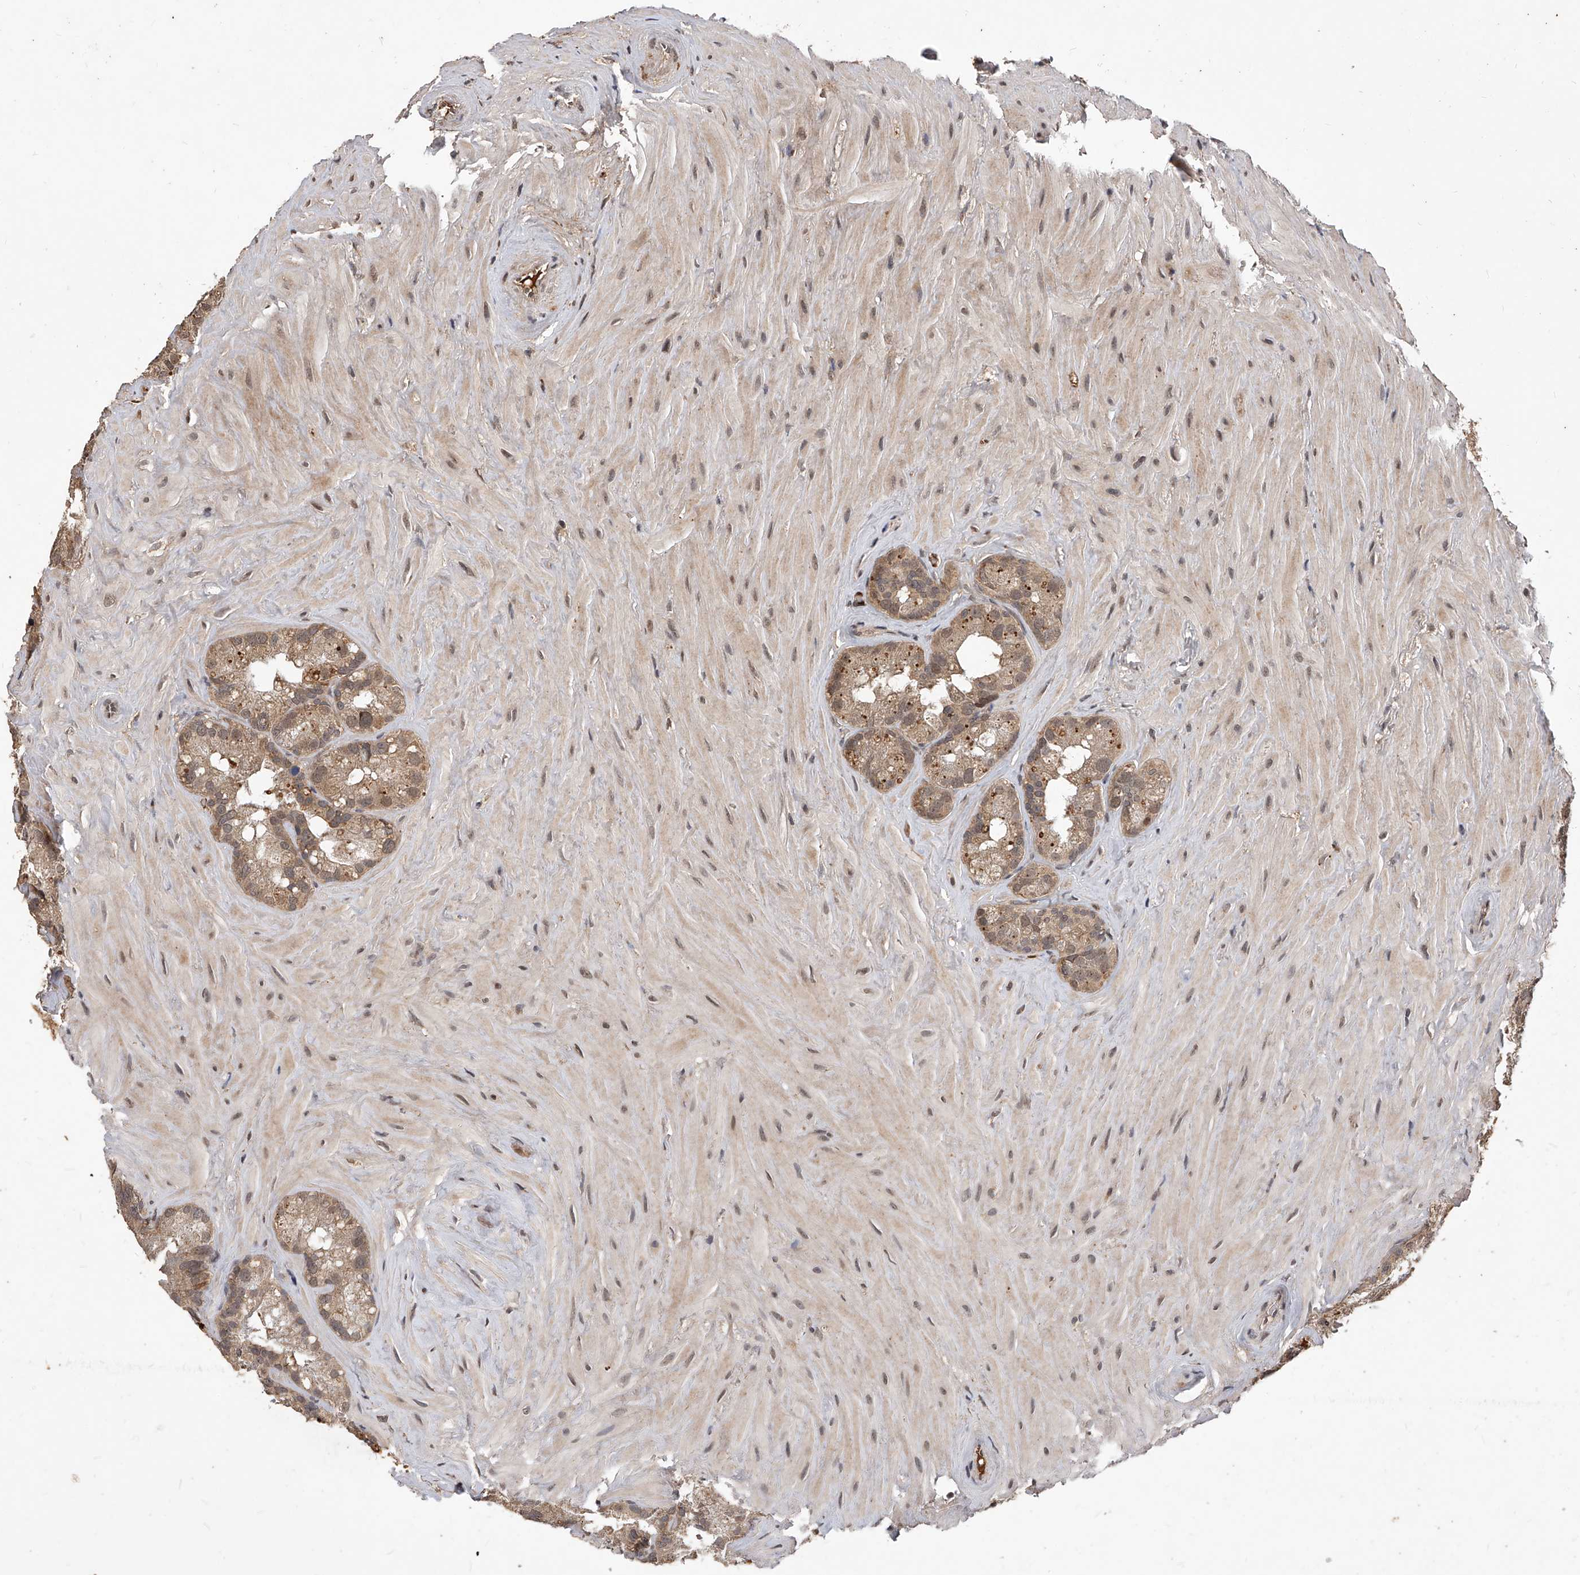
{"staining": {"intensity": "moderate", "quantity": ">75%", "location": "cytoplasmic/membranous,nuclear"}, "tissue": "seminal vesicle", "cell_type": "Glandular cells", "image_type": "normal", "snomed": [{"axis": "morphology", "description": "Normal tissue, NOS"}, {"axis": "topography", "description": "Prostate"}, {"axis": "topography", "description": "Seminal veicle"}], "caption": "Protein expression analysis of unremarkable seminal vesicle displays moderate cytoplasmic/membranous,nuclear expression in approximately >75% of glandular cells. (Brightfield microscopy of DAB IHC at high magnification).", "gene": "CFAP410", "patient": {"sex": "male", "age": 68}}